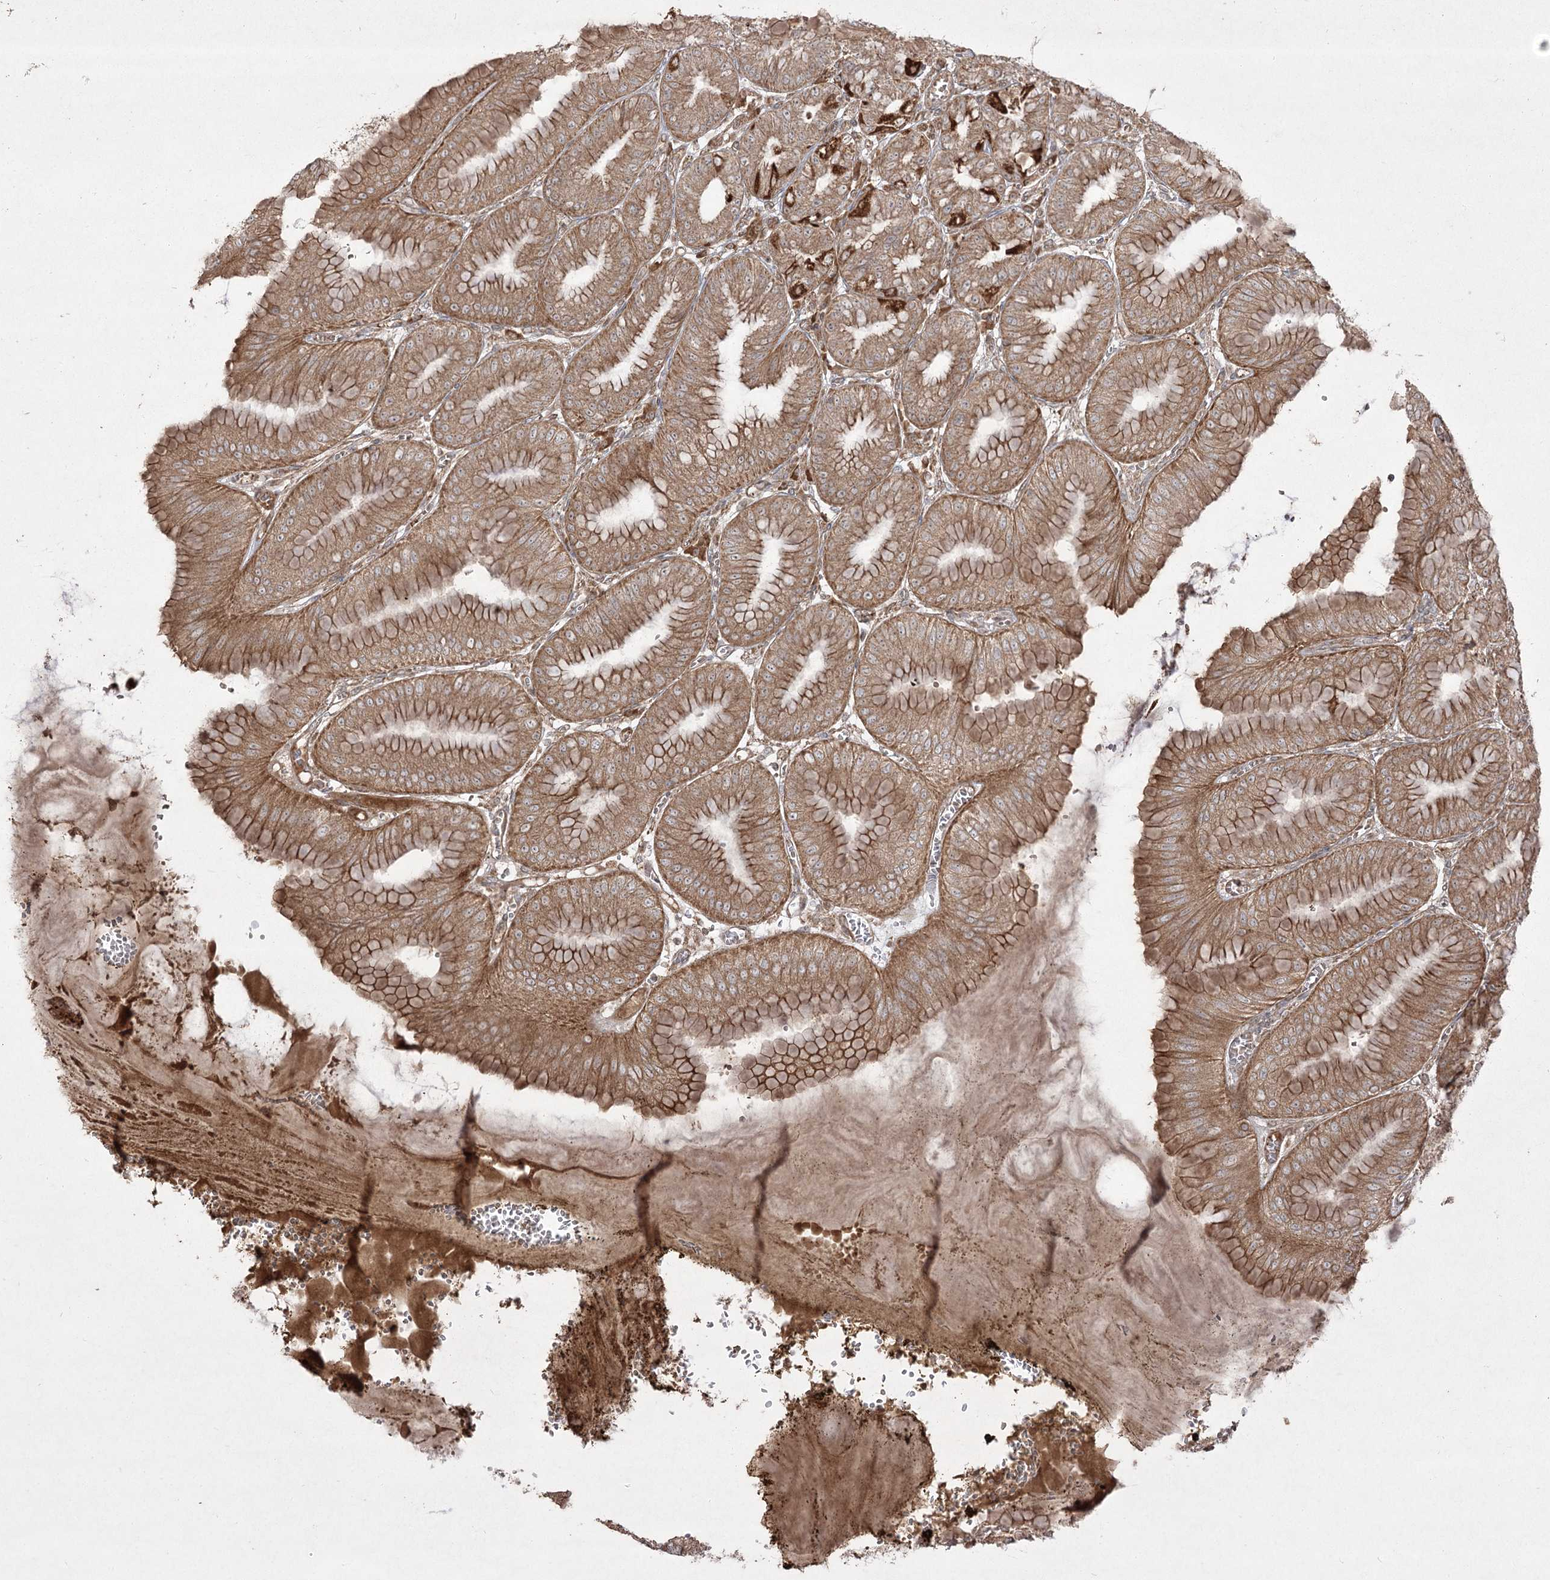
{"staining": {"intensity": "strong", "quantity": ">75%", "location": "cytoplasmic/membranous"}, "tissue": "stomach", "cell_type": "Glandular cells", "image_type": "normal", "snomed": [{"axis": "morphology", "description": "Normal tissue, NOS"}, {"axis": "topography", "description": "Stomach, lower"}], "caption": "Strong cytoplasmic/membranous expression is appreciated in approximately >75% of glandular cells in normal stomach.", "gene": "CPLANE1", "patient": {"sex": "male", "age": 71}}